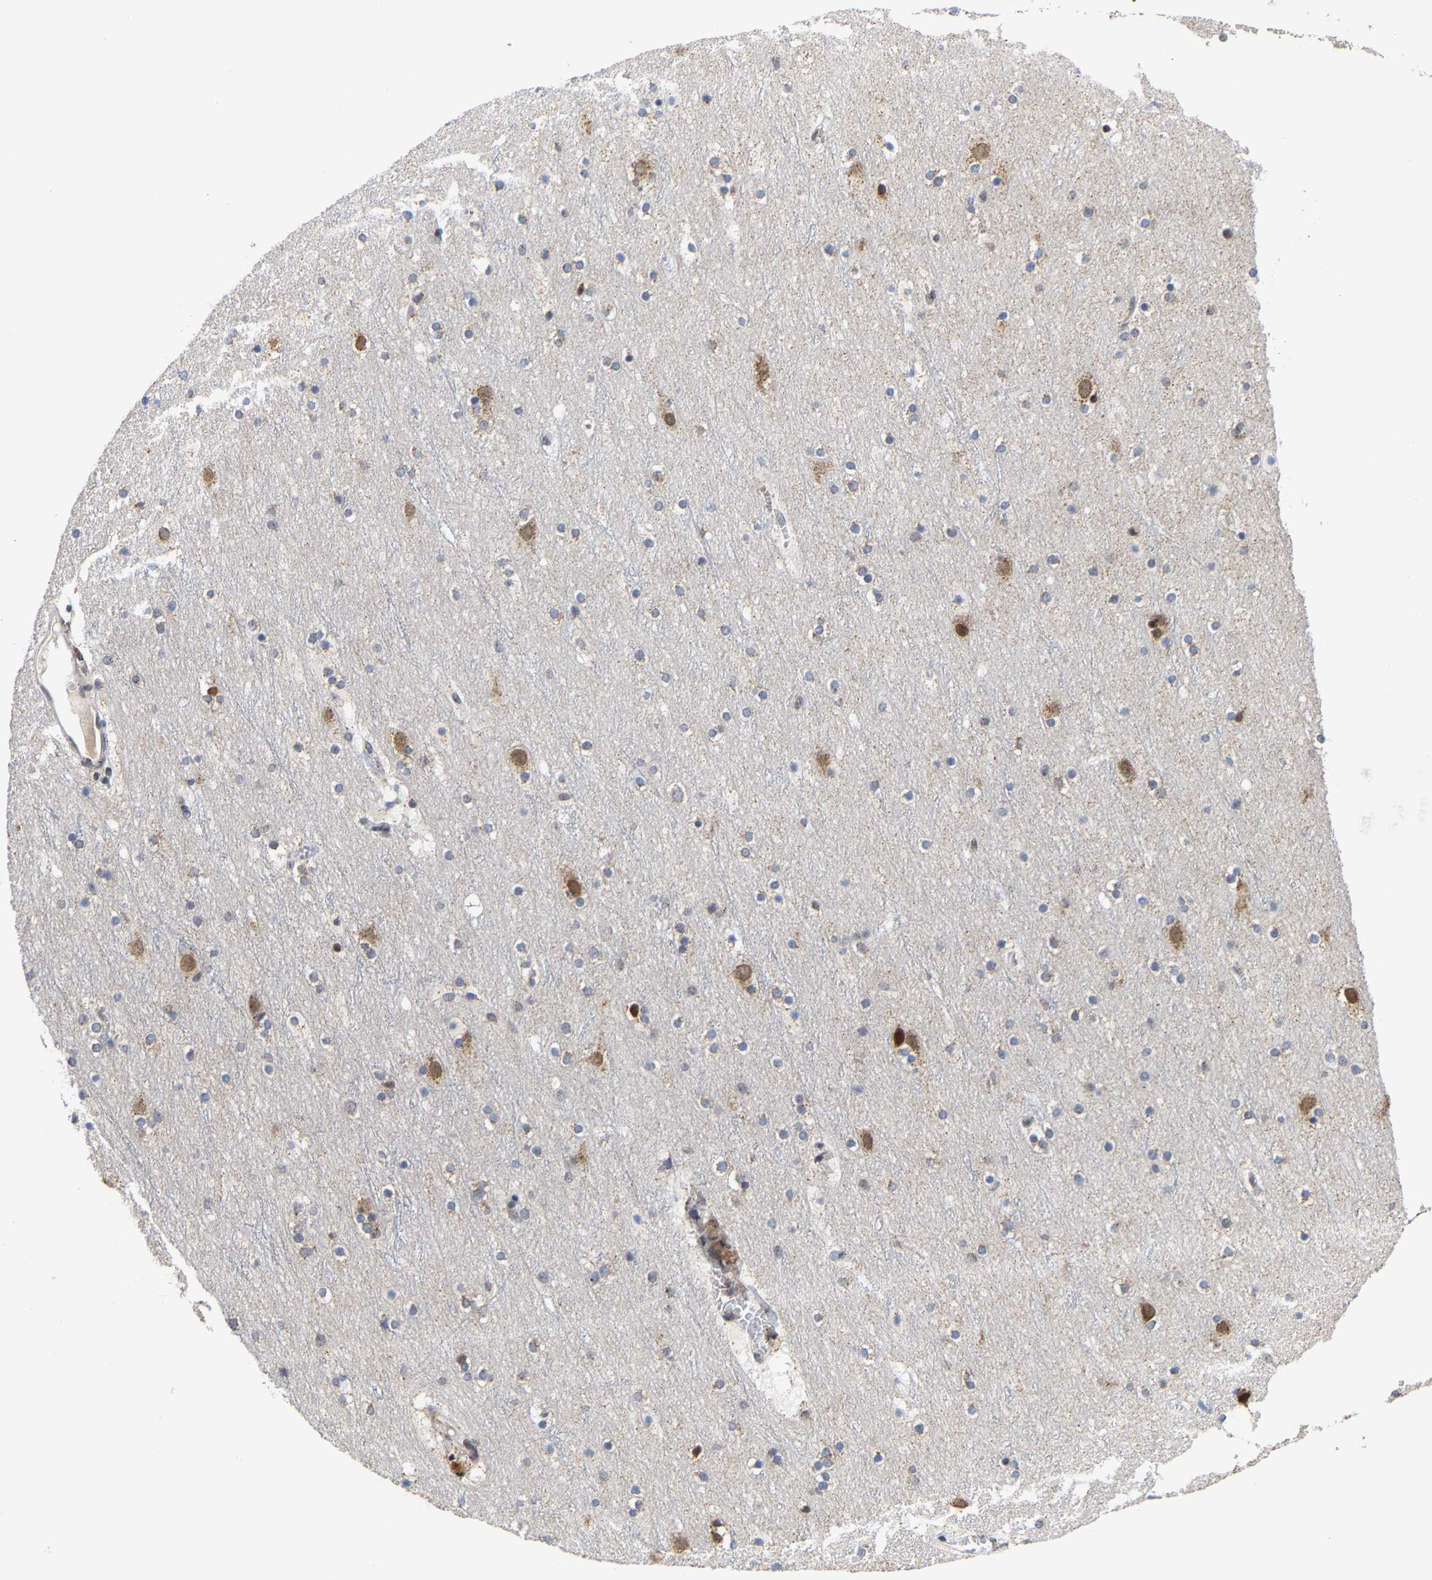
{"staining": {"intensity": "negative", "quantity": "none", "location": "none"}, "tissue": "cerebral cortex", "cell_type": "Endothelial cells", "image_type": "normal", "snomed": [{"axis": "morphology", "description": "Normal tissue, NOS"}, {"axis": "topography", "description": "Cerebral cortex"}], "caption": "This is a micrograph of immunohistochemistry staining of benign cerebral cortex, which shows no positivity in endothelial cells. (DAB IHC visualized using brightfield microscopy, high magnification).", "gene": "PCNT", "patient": {"sex": "male", "age": 45}}